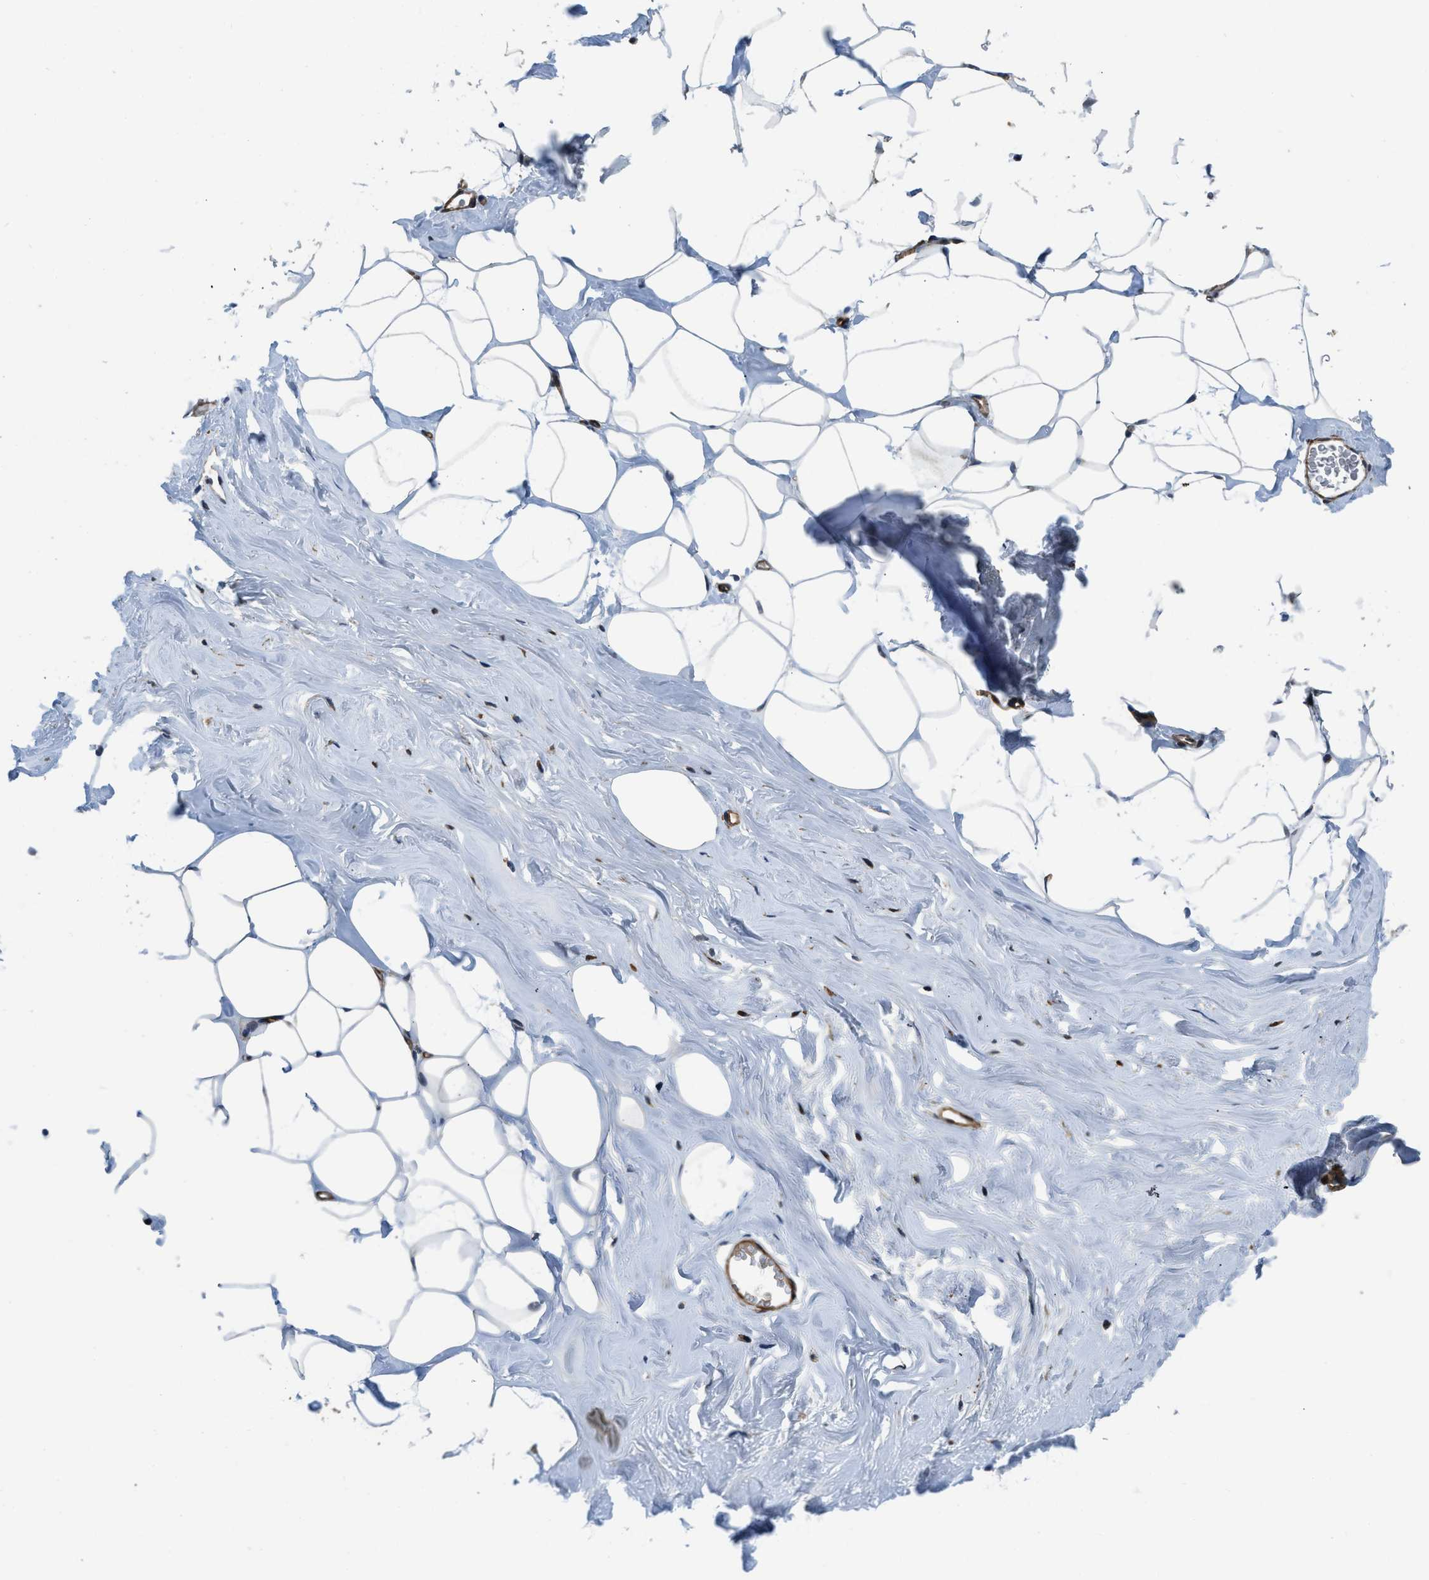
{"staining": {"intensity": "moderate", "quantity": ">75%", "location": "cytoplasmic/membranous"}, "tissue": "adipose tissue", "cell_type": "Adipocytes", "image_type": "normal", "snomed": [{"axis": "morphology", "description": "Normal tissue, NOS"}, {"axis": "morphology", "description": "Fibrosis, NOS"}, {"axis": "topography", "description": "Breast"}, {"axis": "topography", "description": "Adipose tissue"}], "caption": "There is medium levels of moderate cytoplasmic/membranous positivity in adipocytes of normal adipose tissue, as demonstrated by immunohistochemical staining (brown color).", "gene": "GSDME", "patient": {"sex": "female", "age": 39}}